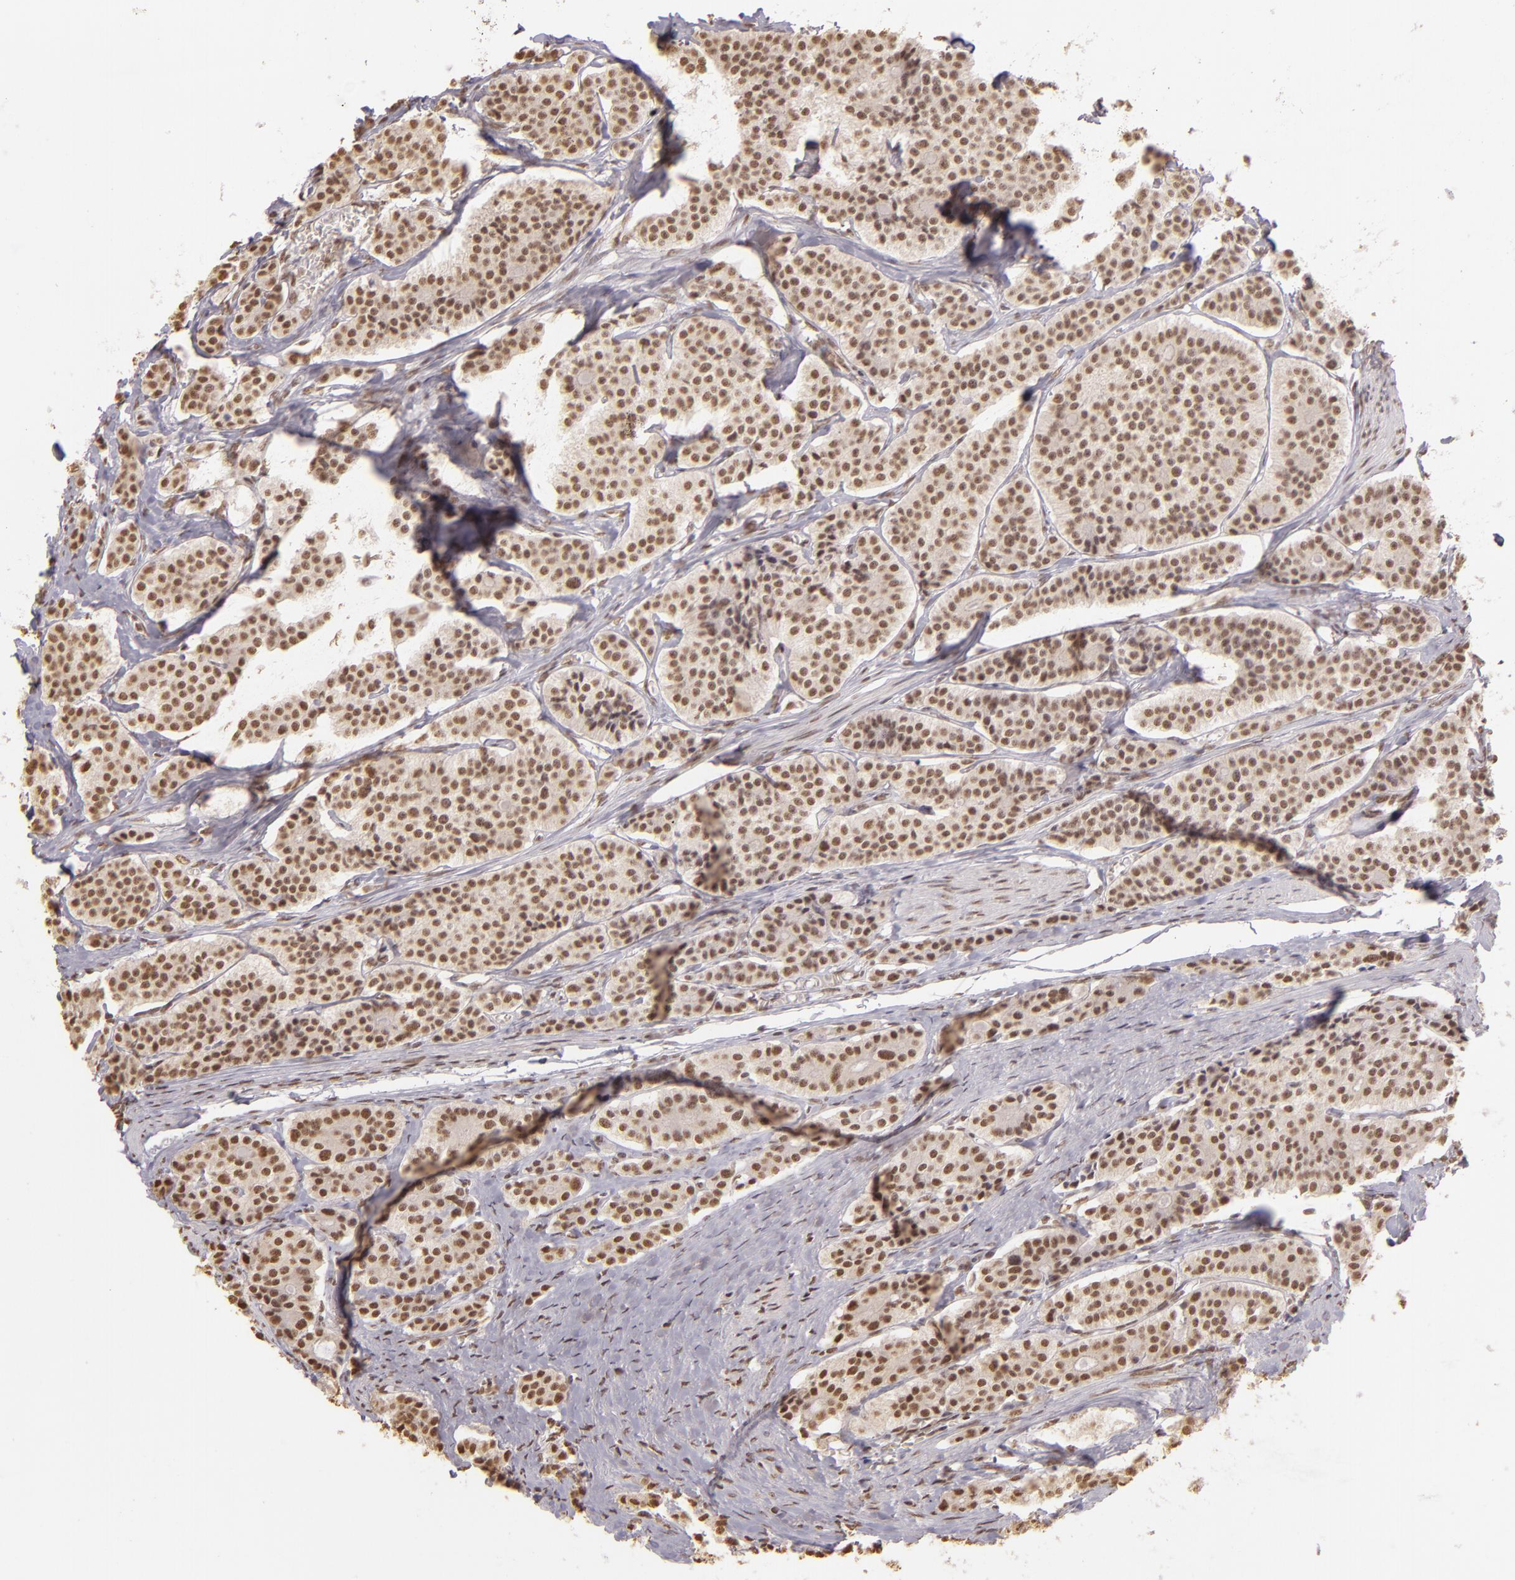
{"staining": {"intensity": "weak", "quantity": ">75%", "location": "nuclear"}, "tissue": "carcinoid", "cell_type": "Tumor cells", "image_type": "cancer", "snomed": [{"axis": "morphology", "description": "Carcinoid, malignant, NOS"}, {"axis": "topography", "description": "Small intestine"}], "caption": "Human carcinoid (malignant) stained with a brown dye displays weak nuclear positive staining in about >75% of tumor cells.", "gene": "PAPOLA", "patient": {"sex": "male", "age": 63}}